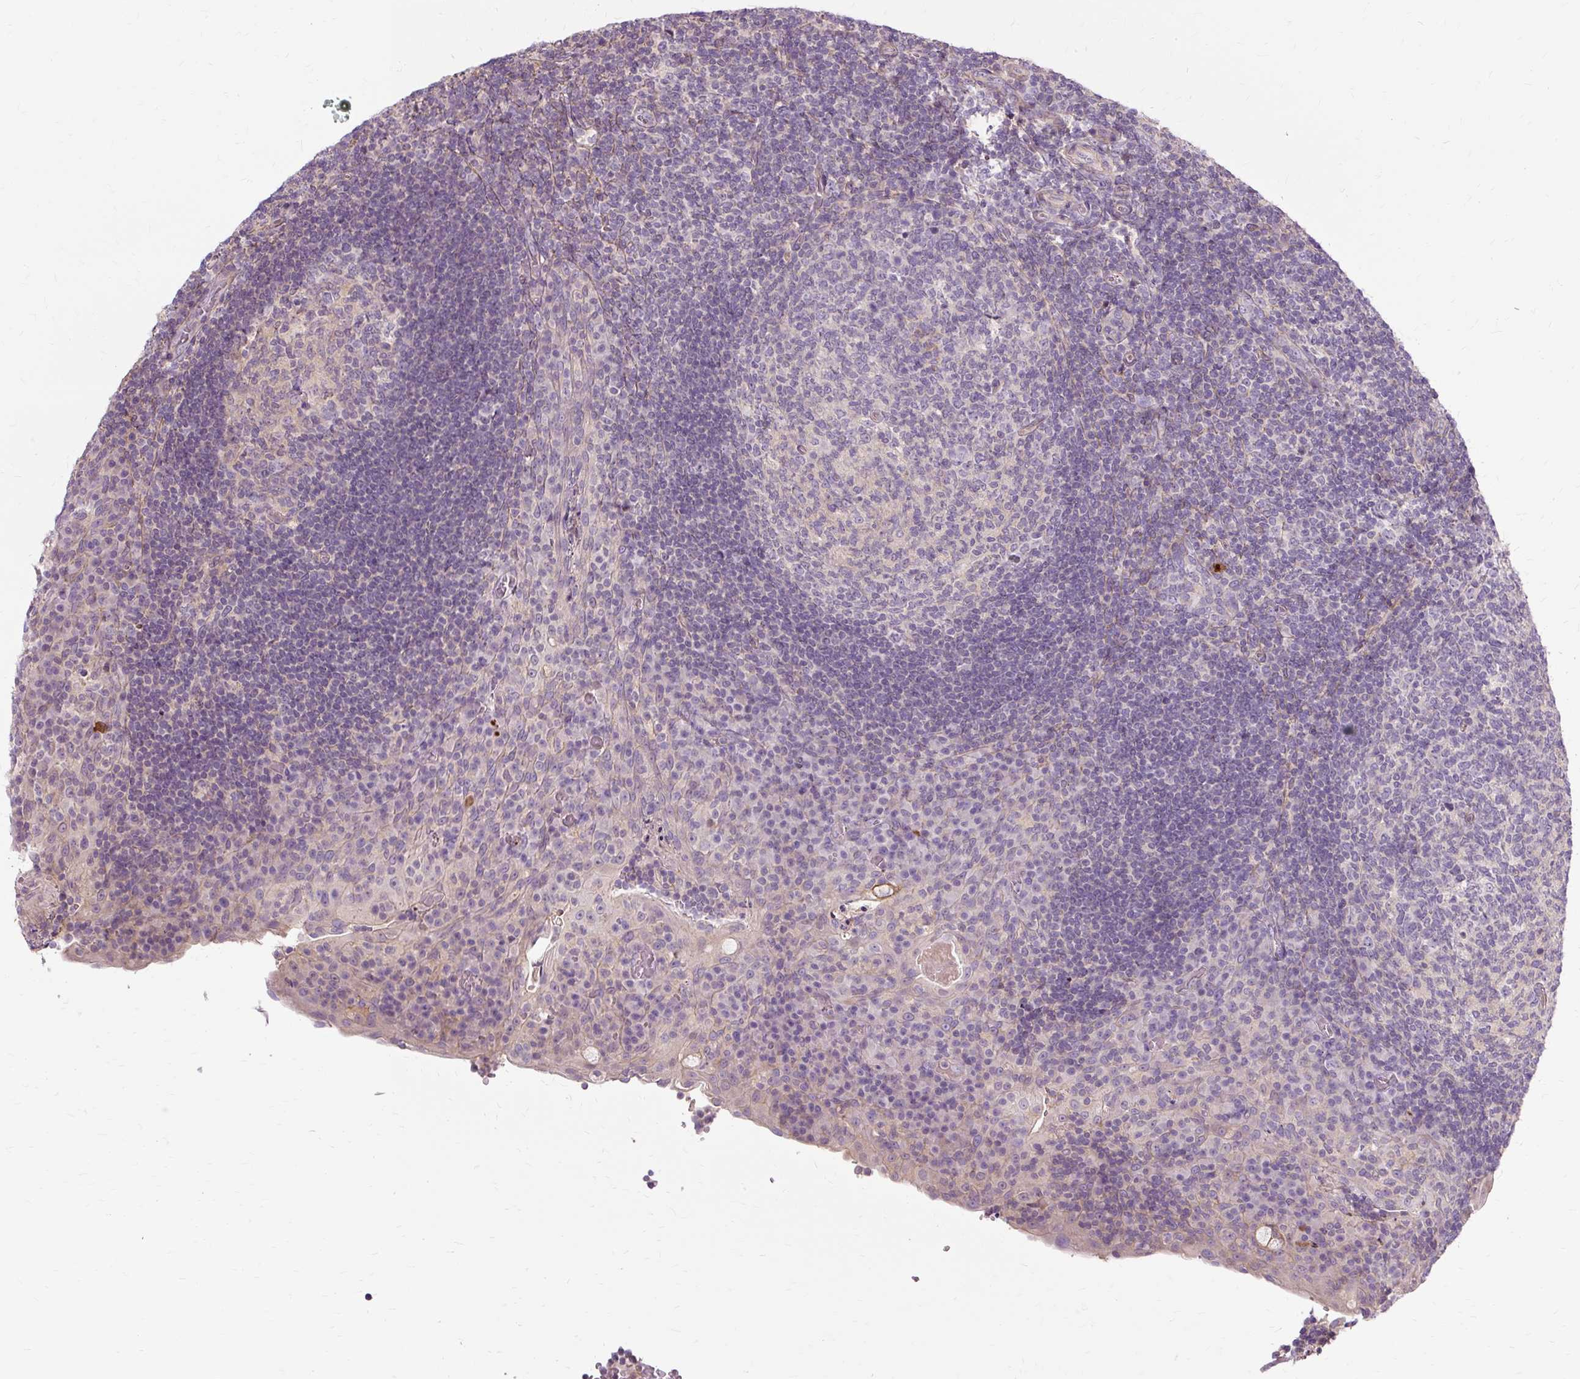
{"staining": {"intensity": "negative", "quantity": "none", "location": "none"}, "tissue": "tonsil", "cell_type": "Germinal center cells", "image_type": "normal", "snomed": [{"axis": "morphology", "description": "Normal tissue, NOS"}, {"axis": "topography", "description": "Tonsil"}], "caption": "The immunohistochemistry (IHC) photomicrograph has no significant staining in germinal center cells of tonsil.", "gene": "TSPAN8", "patient": {"sex": "male", "age": 17}}